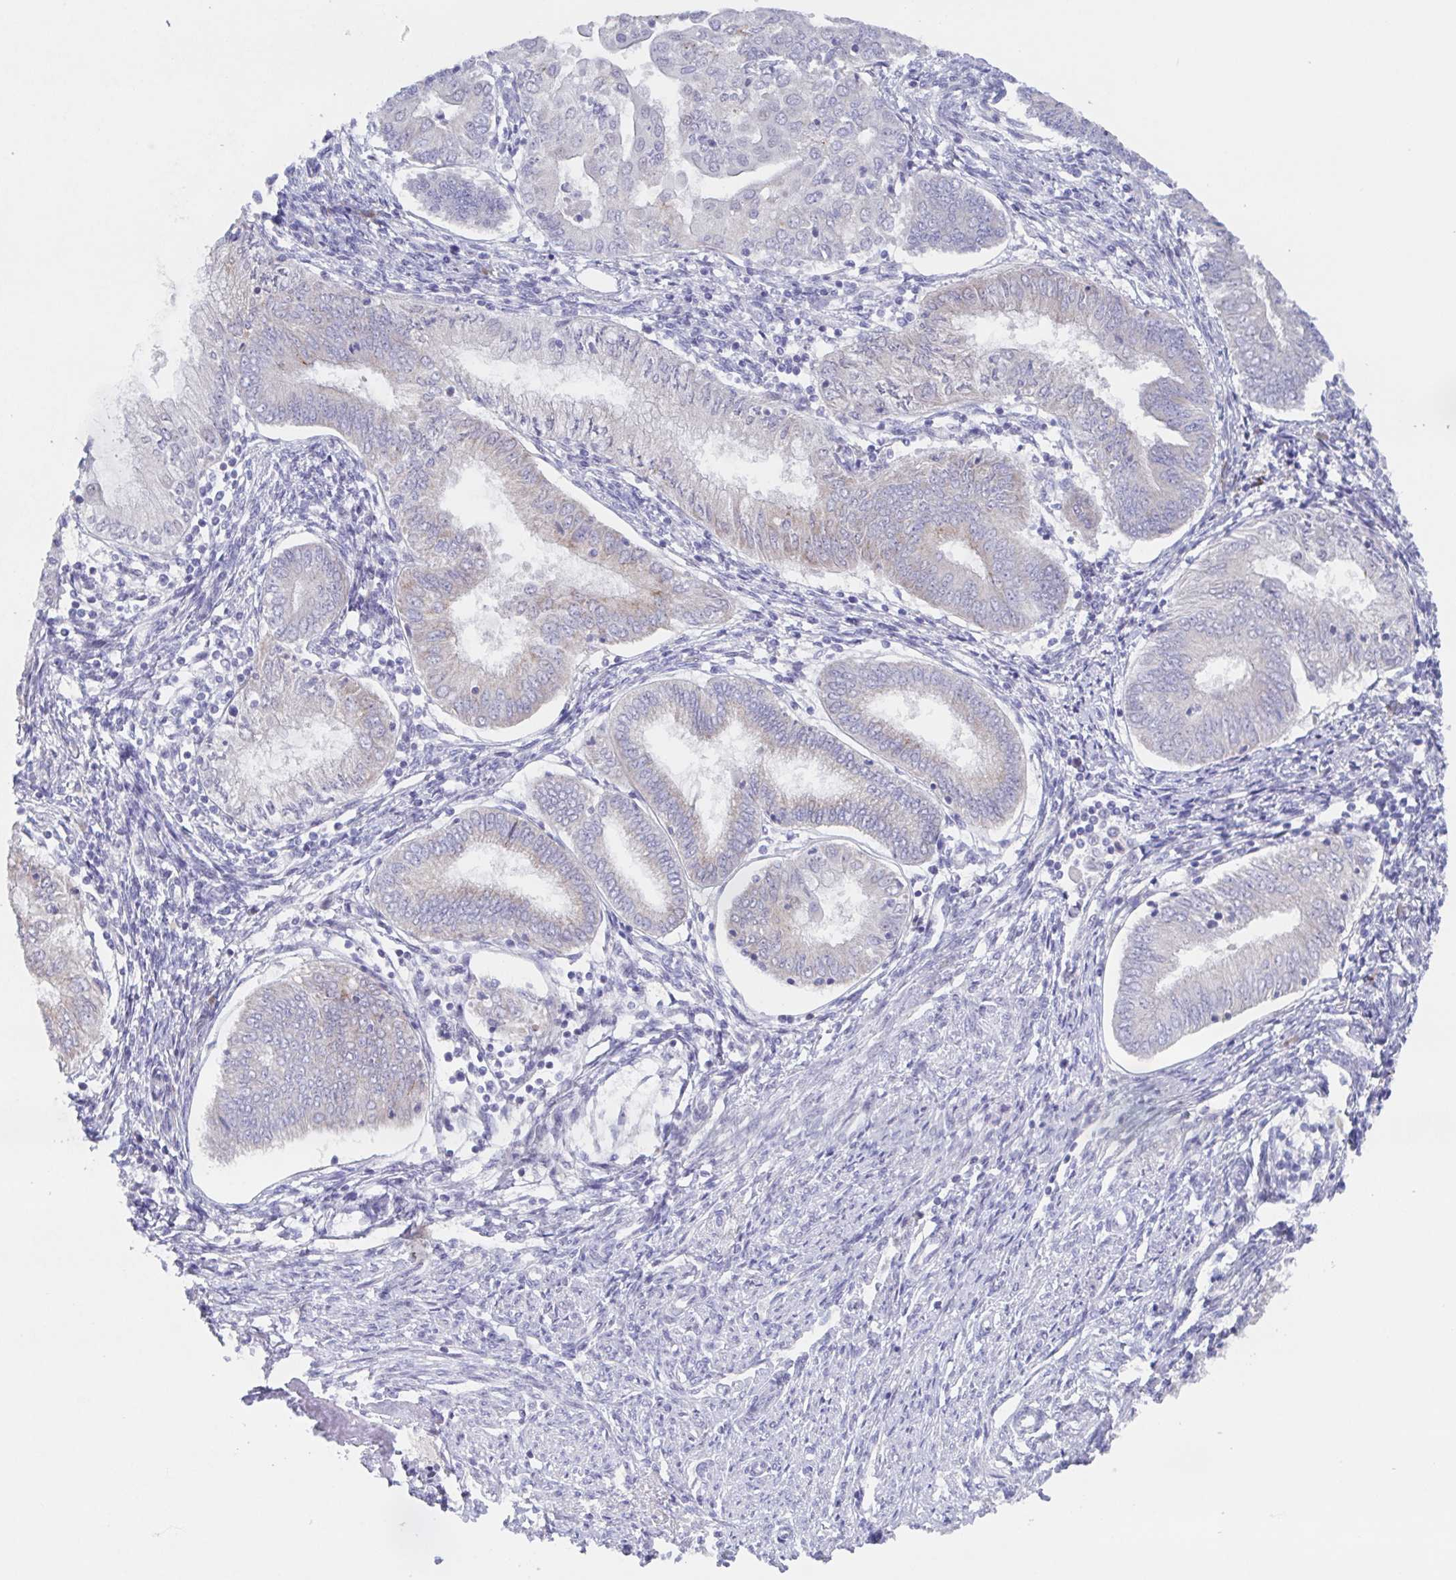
{"staining": {"intensity": "negative", "quantity": "none", "location": "none"}, "tissue": "endometrial cancer", "cell_type": "Tumor cells", "image_type": "cancer", "snomed": [{"axis": "morphology", "description": "Adenocarcinoma, NOS"}, {"axis": "topography", "description": "Endometrium"}], "caption": "This image is of endometrial adenocarcinoma stained with IHC to label a protein in brown with the nuclei are counter-stained blue. There is no positivity in tumor cells. The staining was performed using DAB to visualize the protein expression in brown, while the nuclei were stained in blue with hematoxylin (Magnification: 20x).", "gene": "POU2F3", "patient": {"sex": "female", "age": 68}}